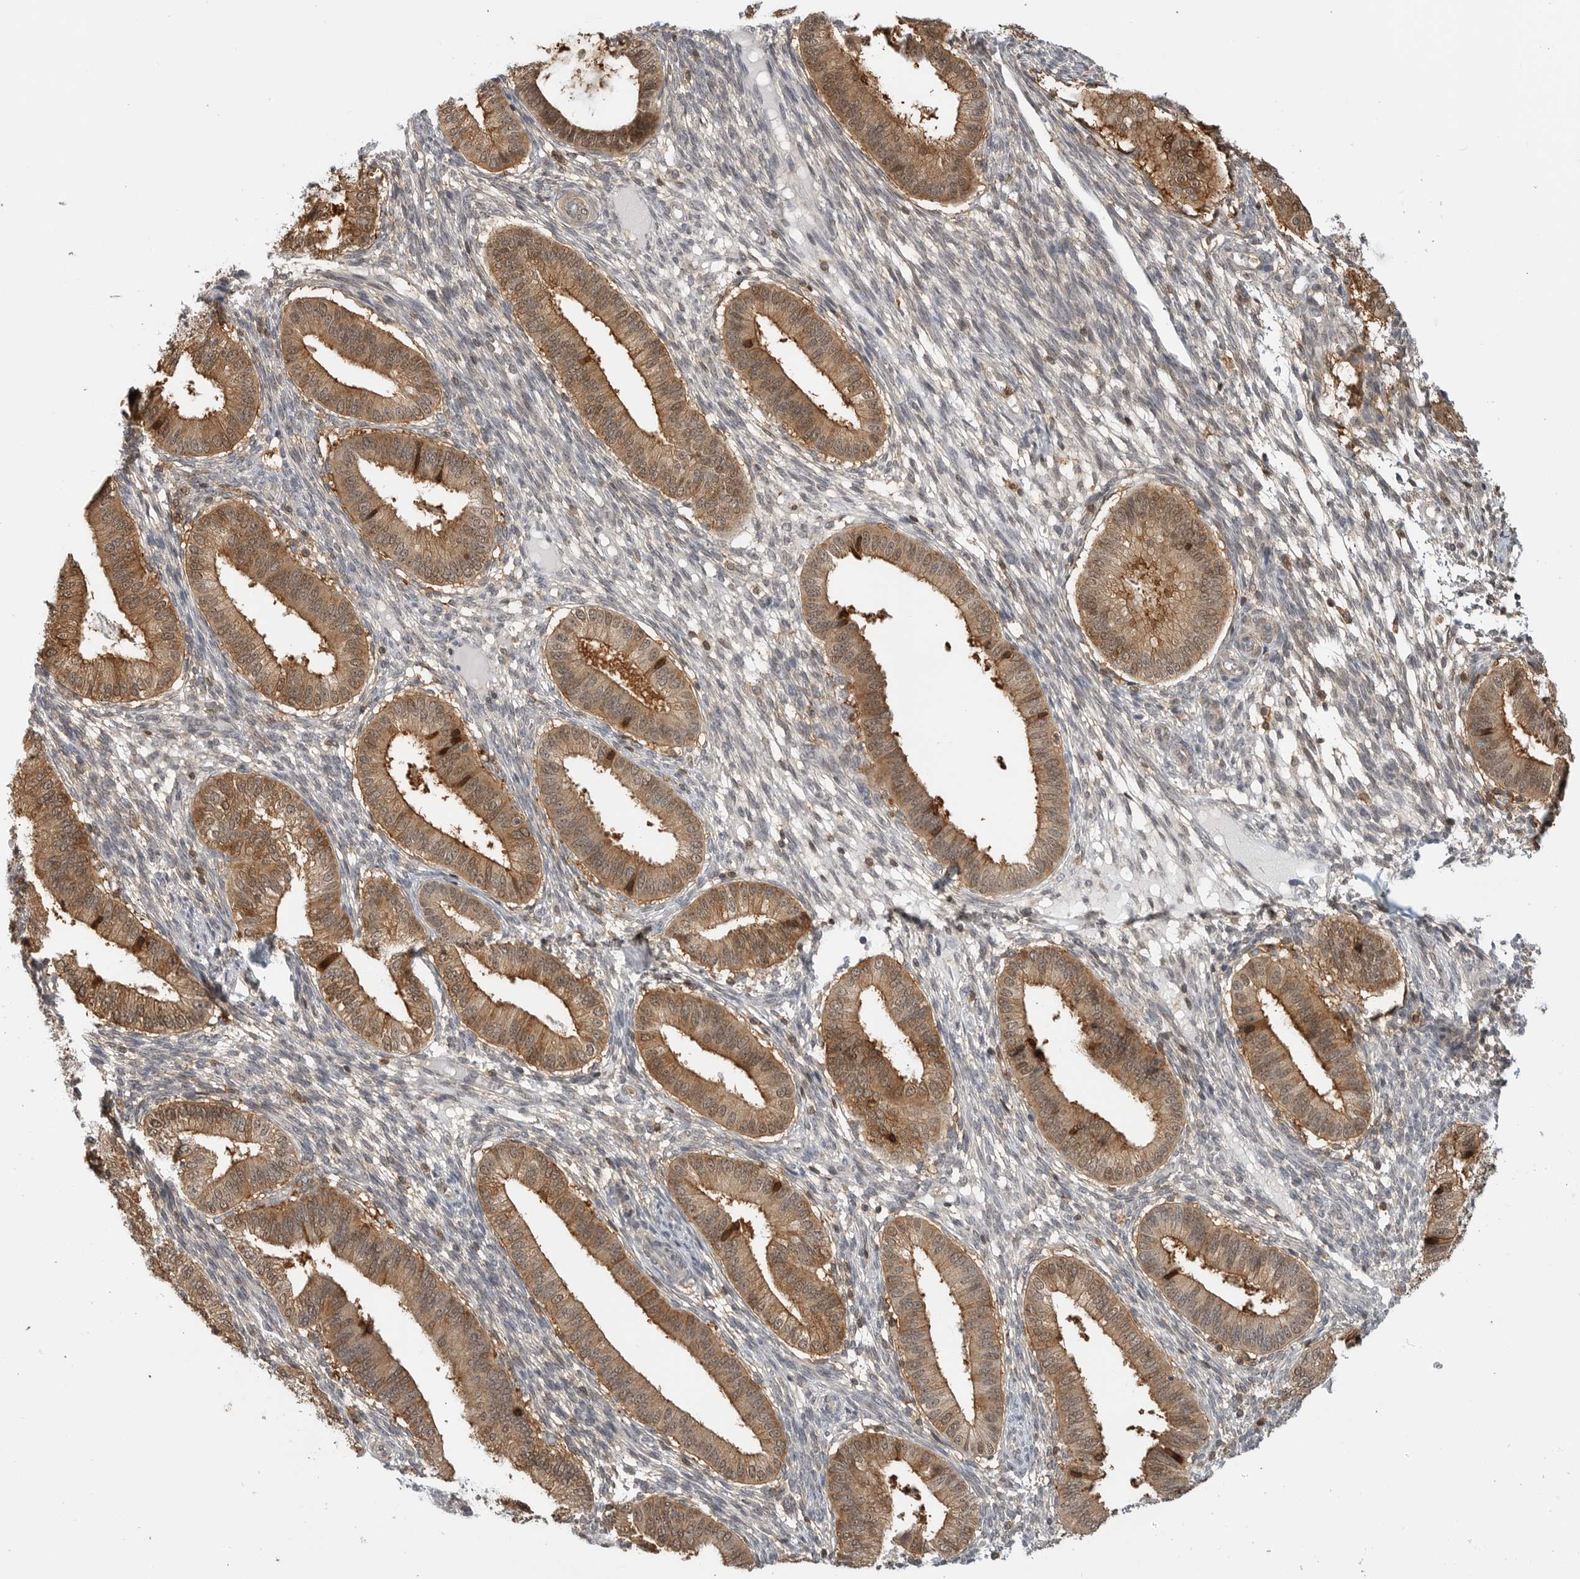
{"staining": {"intensity": "weak", "quantity": "<25%", "location": "cytoplasmic/membranous"}, "tissue": "endometrium", "cell_type": "Cells in endometrial stroma", "image_type": "normal", "snomed": [{"axis": "morphology", "description": "Normal tissue, NOS"}, {"axis": "topography", "description": "Endometrium"}], "caption": "Cells in endometrial stroma show no significant protein positivity in normal endometrium.", "gene": "ANXA11", "patient": {"sex": "female", "age": 39}}